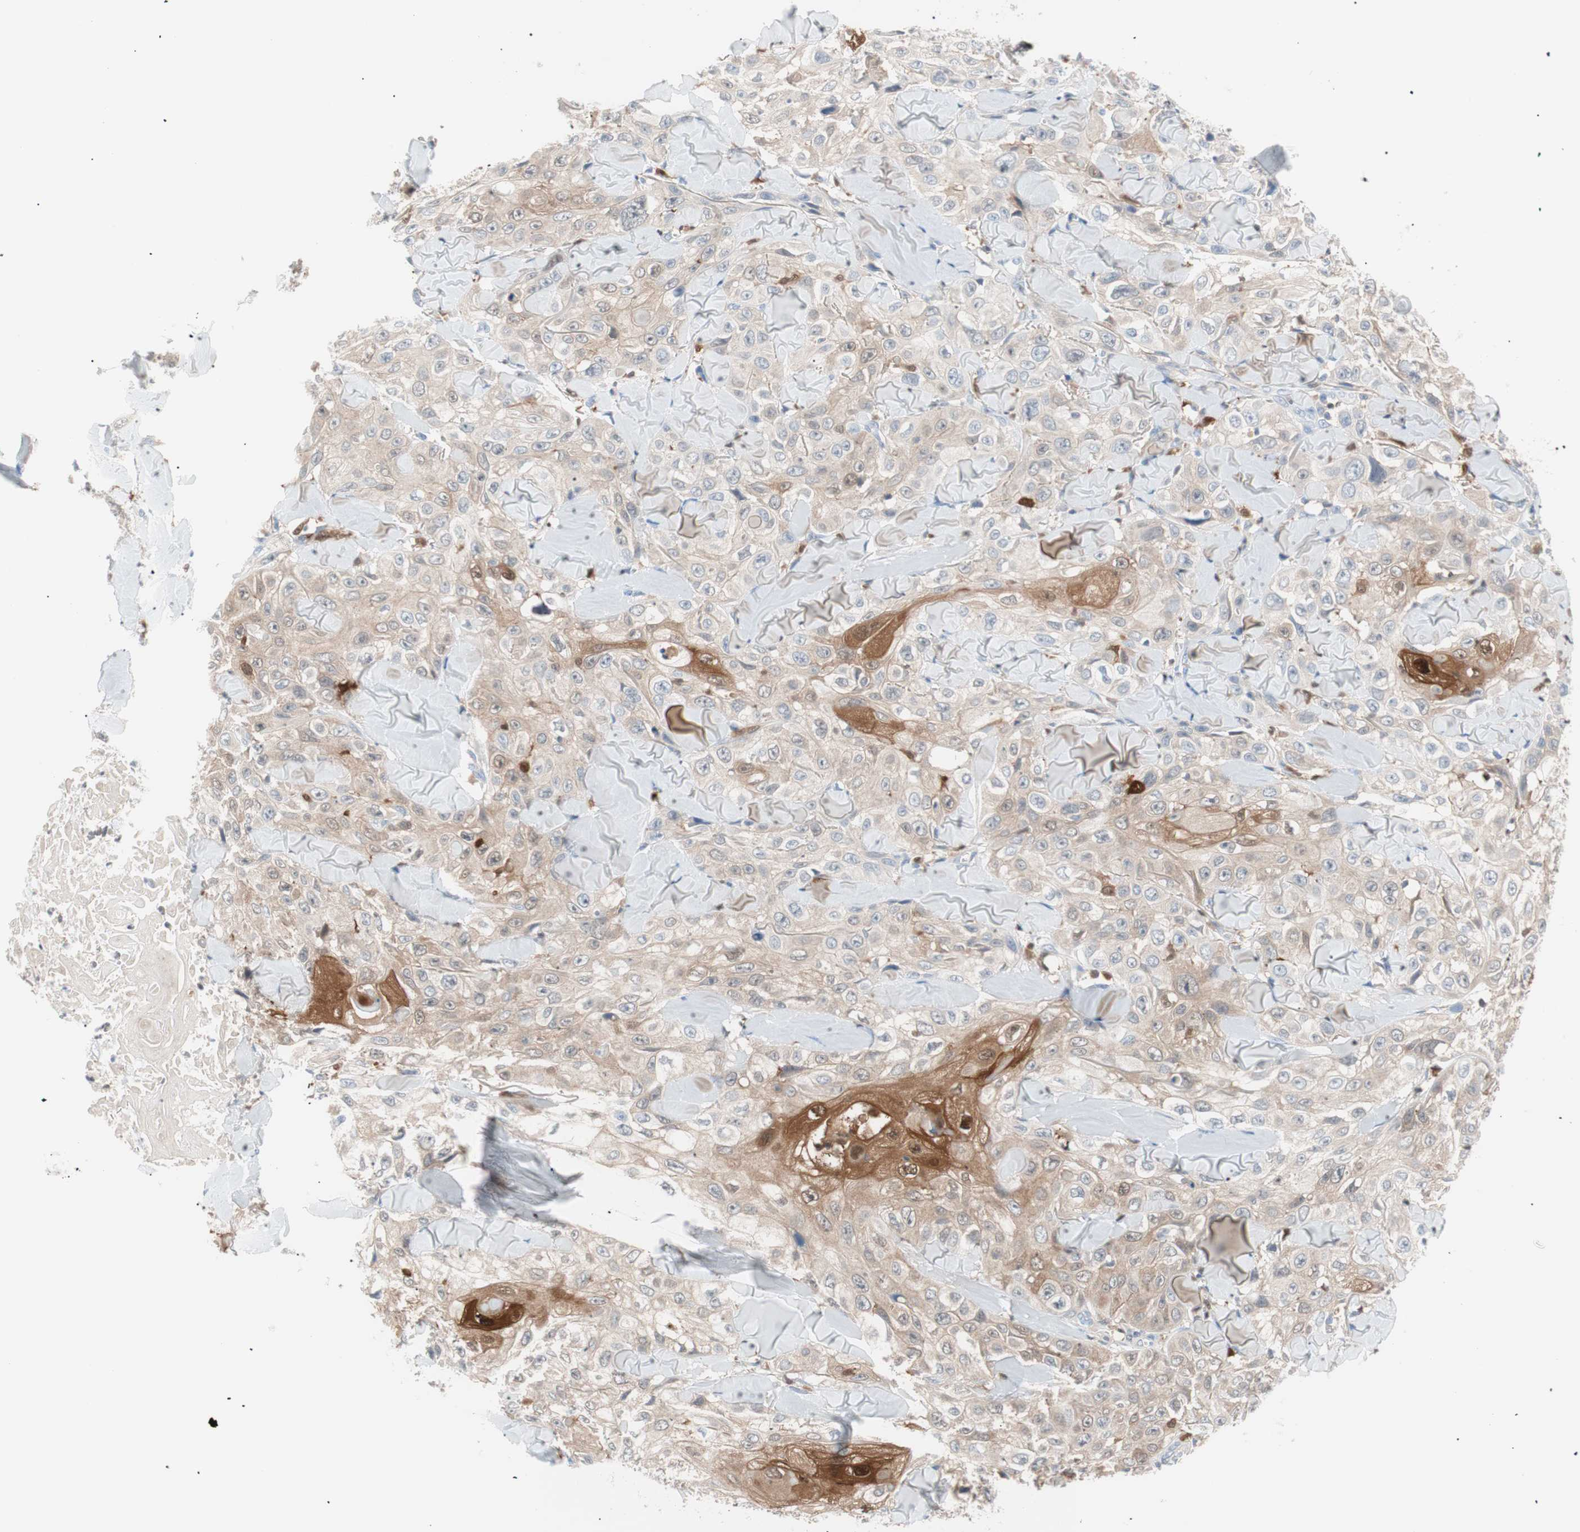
{"staining": {"intensity": "moderate", "quantity": ">75%", "location": "cytoplasmic/membranous"}, "tissue": "skin cancer", "cell_type": "Tumor cells", "image_type": "cancer", "snomed": [{"axis": "morphology", "description": "Squamous cell carcinoma, NOS"}, {"axis": "topography", "description": "Skin"}], "caption": "Moderate cytoplasmic/membranous expression for a protein is appreciated in about >75% of tumor cells of skin cancer using IHC.", "gene": "IL18", "patient": {"sex": "male", "age": 86}}